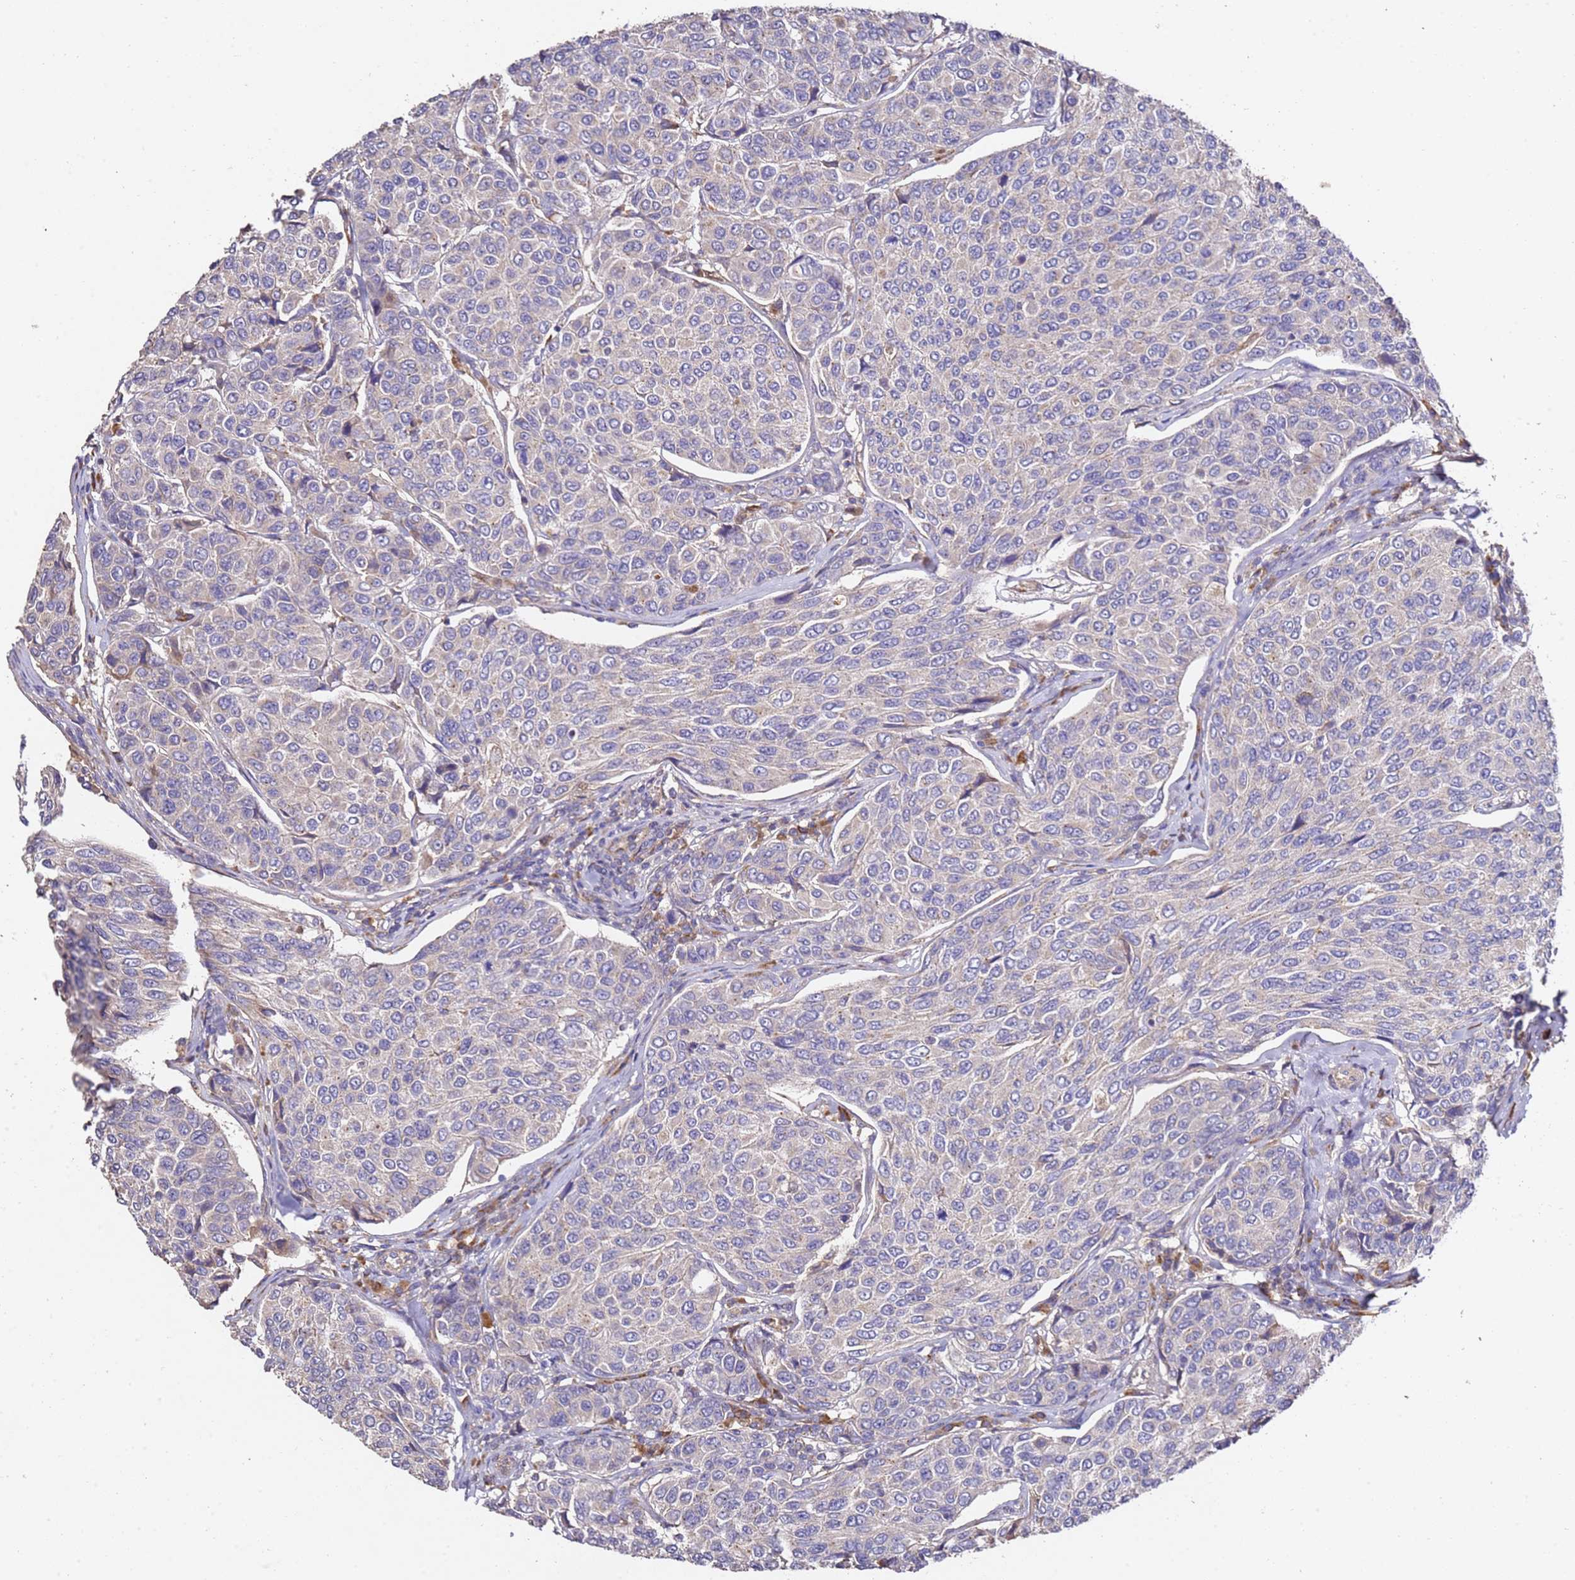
{"staining": {"intensity": "weak", "quantity": "<25%", "location": "cytoplasmic/membranous"}, "tissue": "breast cancer", "cell_type": "Tumor cells", "image_type": "cancer", "snomed": [{"axis": "morphology", "description": "Duct carcinoma"}, {"axis": "topography", "description": "Breast"}], "caption": "Breast cancer (invasive ductal carcinoma) stained for a protein using immunohistochemistry (IHC) exhibits no expression tumor cells.", "gene": "OR2B11", "patient": {"sex": "female", "age": 55}}